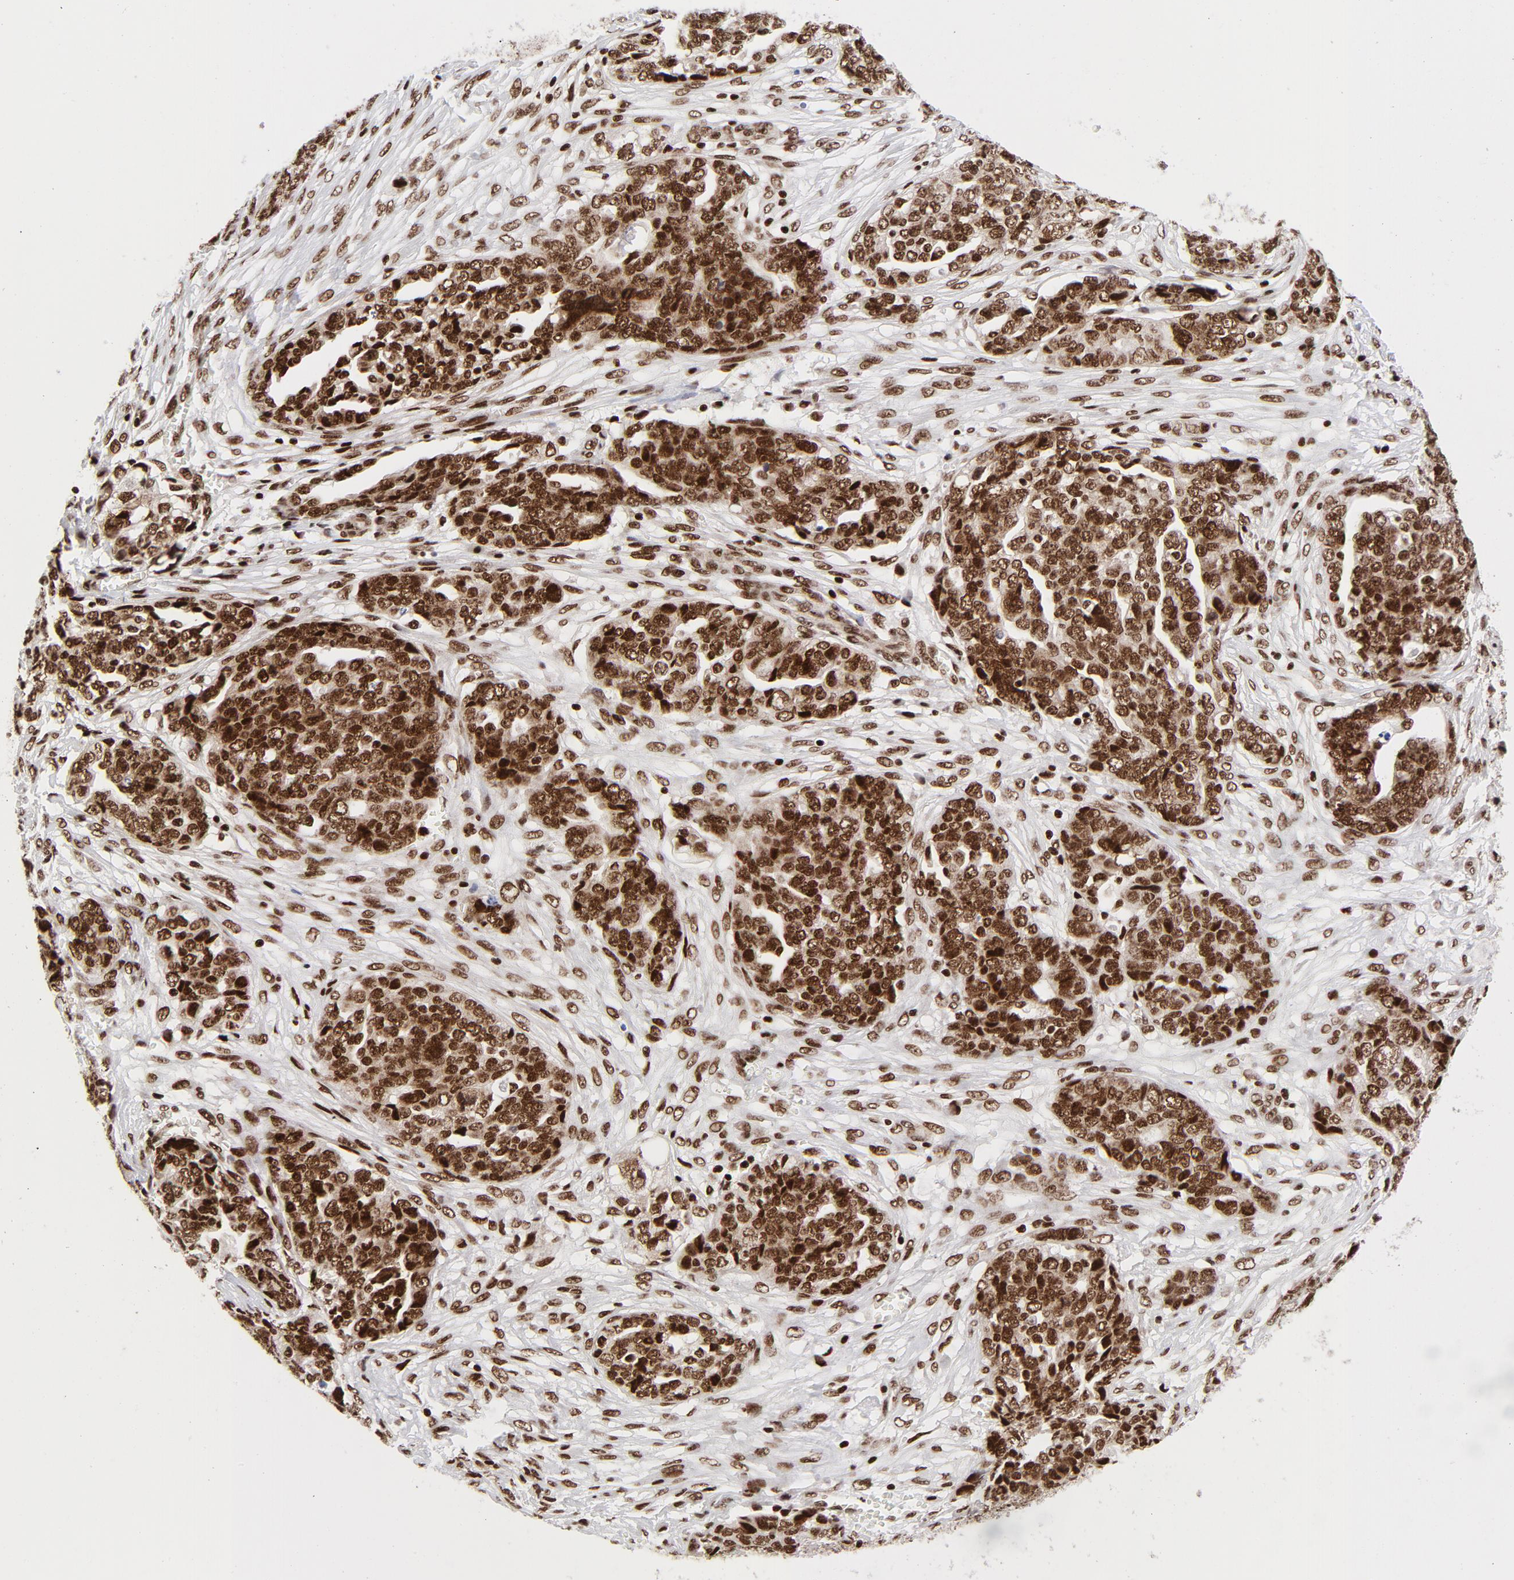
{"staining": {"intensity": "strong", "quantity": ">75%", "location": "nuclear"}, "tissue": "ovarian cancer", "cell_type": "Tumor cells", "image_type": "cancer", "snomed": [{"axis": "morphology", "description": "Normal tissue, NOS"}, {"axis": "morphology", "description": "Cystadenocarcinoma, serous, NOS"}, {"axis": "topography", "description": "Fallopian tube"}, {"axis": "topography", "description": "Ovary"}], "caption": "Protein analysis of ovarian serous cystadenocarcinoma tissue demonstrates strong nuclear expression in approximately >75% of tumor cells.", "gene": "NFYB", "patient": {"sex": "female", "age": 56}}